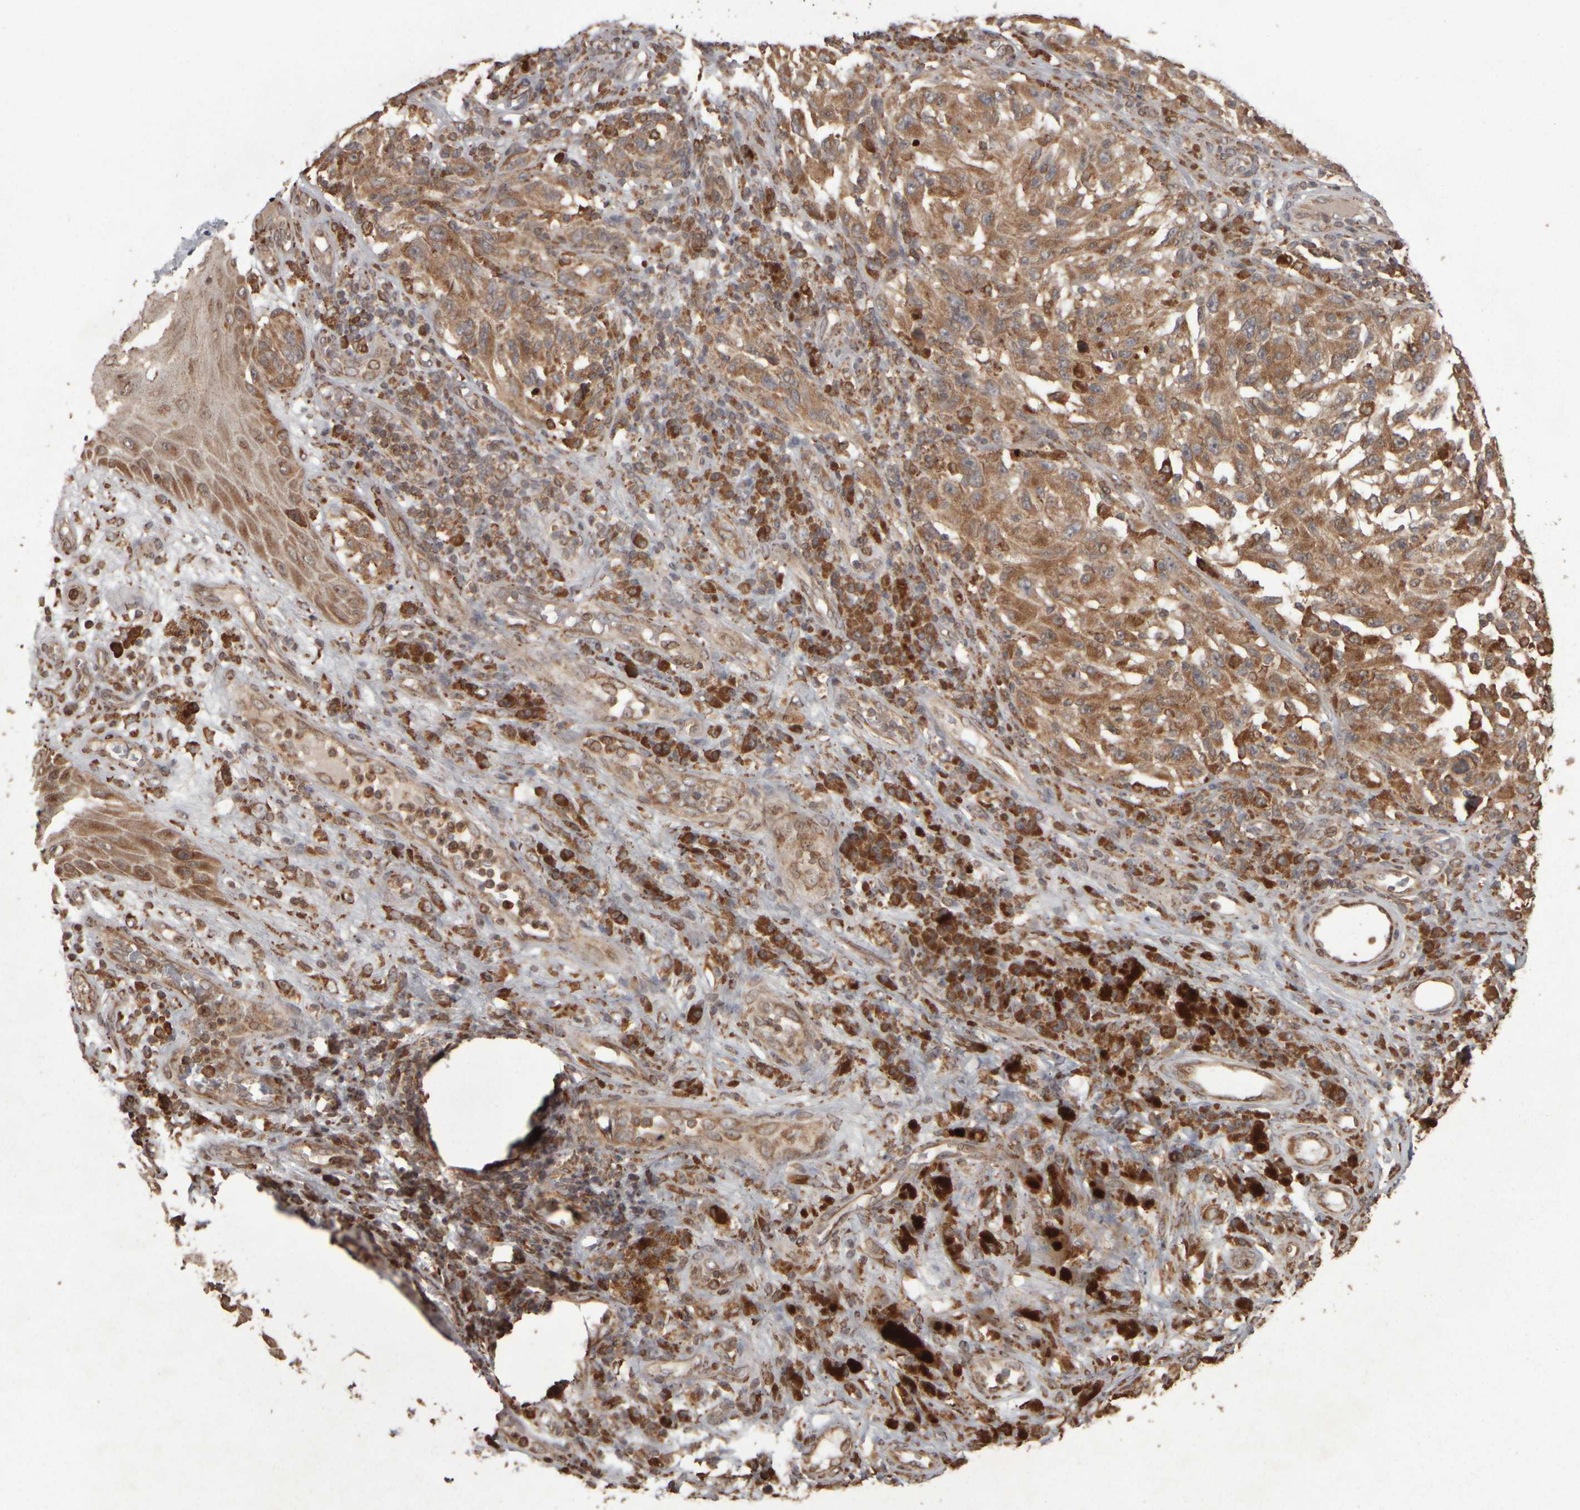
{"staining": {"intensity": "moderate", "quantity": ">75%", "location": "cytoplasmic/membranous"}, "tissue": "melanoma", "cell_type": "Tumor cells", "image_type": "cancer", "snomed": [{"axis": "morphology", "description": "Malignant melanoma, NOS"}, {"axis": "topography", "description": "Skin"}], "caption": "Immunohistochemistry histopathology image of neoplastic tissue: human malignant melanoma stained using IHC displays medium levels of moderate protein expression localized specifically in the cytoplasmic/membranous of tumor cells, appearing as a cytoplasmic/membranous brown color.", "gene": "AGBL3", "patient": {"sex": "female", "age": 73}}